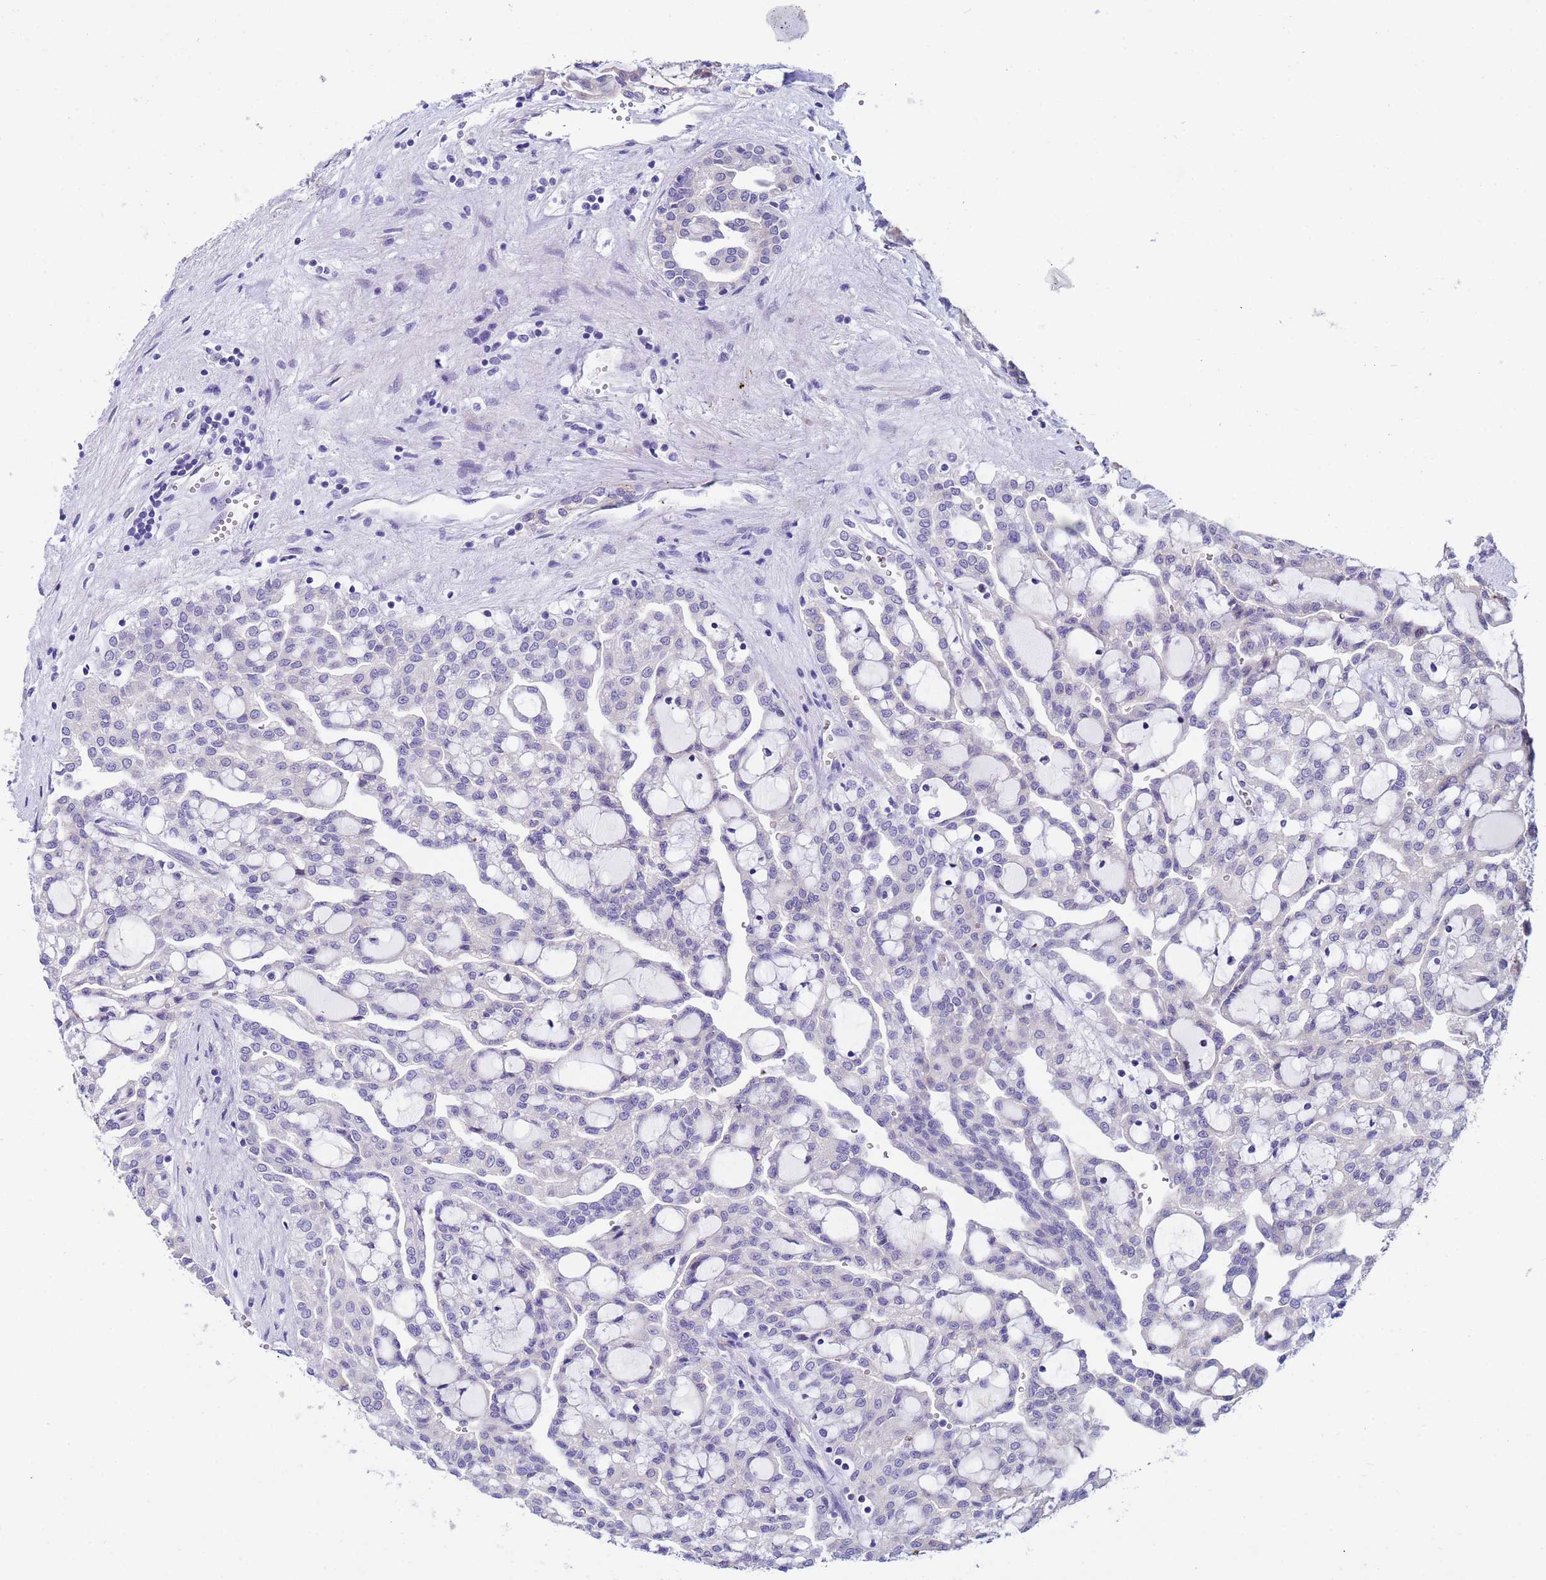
{"staining": {"intensity": "negative", "quantity": "none", "location": "none"}, "tissue": "renal cancer", "cell_type": "Tumor cells", "image_type": "cancer", "snomed": [{"axis": "morphology", "description": "Adenocarcinoma, NOS"}, {"axis": "topography", "description": "Kidney"}], "caption": "Immunohistochemistry of renal cancer (adenocarcinoma) exhibits no staining in tumor cells.", "gene": "IGSF11", "patient": {"sex": "male", "age": 63}}